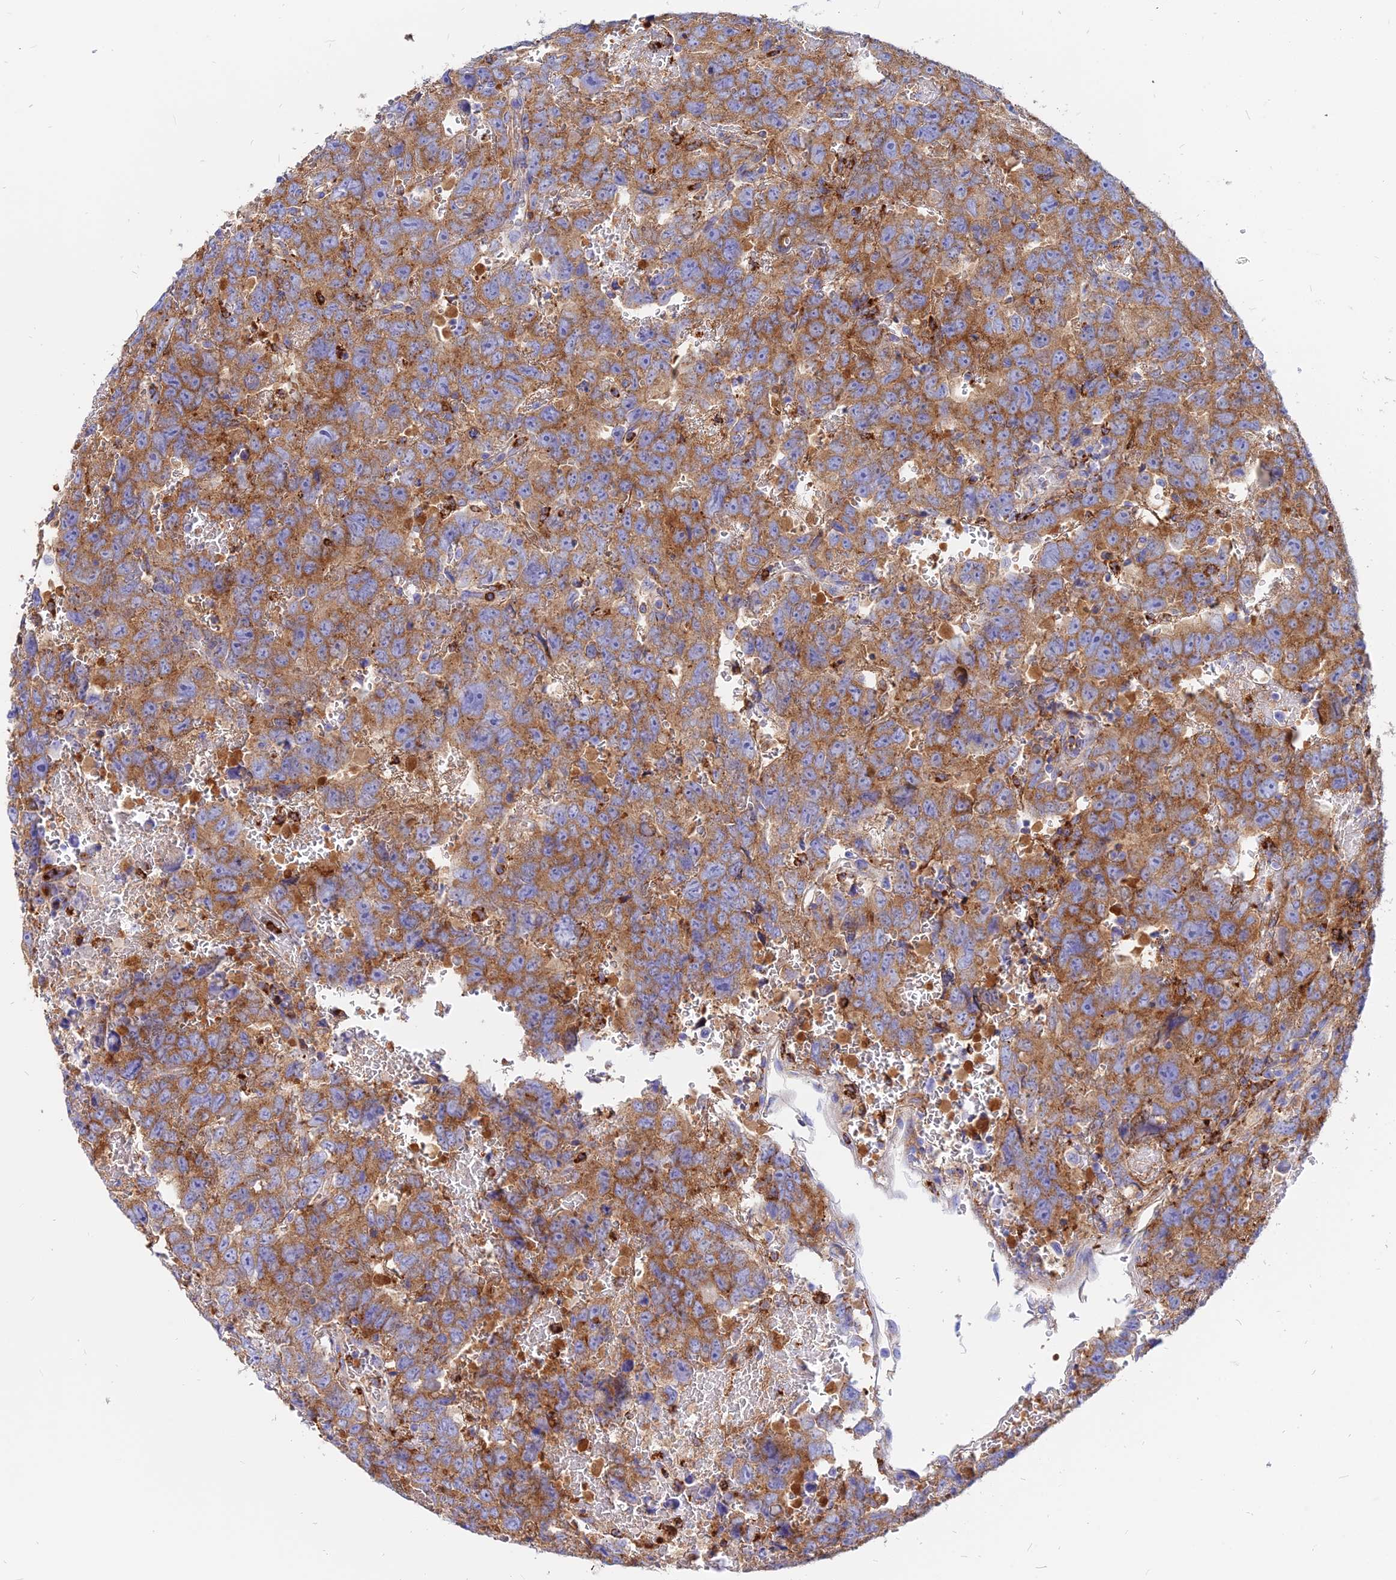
{"staining": {"intensity": "strong", "quantity": ">75%", "location": "cytoplasmic/membranous"}, "tissue": "testis cancer", "cell_type": "Tumor cells", "image_type": "cancer", "snomed": [{"axis": "morphology", "description": "Carcinoma, Embryonal, NOS"}, {"axis": "topography", "description": "Testis"}], "caption": "Embryonal carcinoma (testis) stained with a protein marker shows strong staining in tumor cells.", "gene": "AGTRAP", "patient": {"sex": "male", "age": 45}}